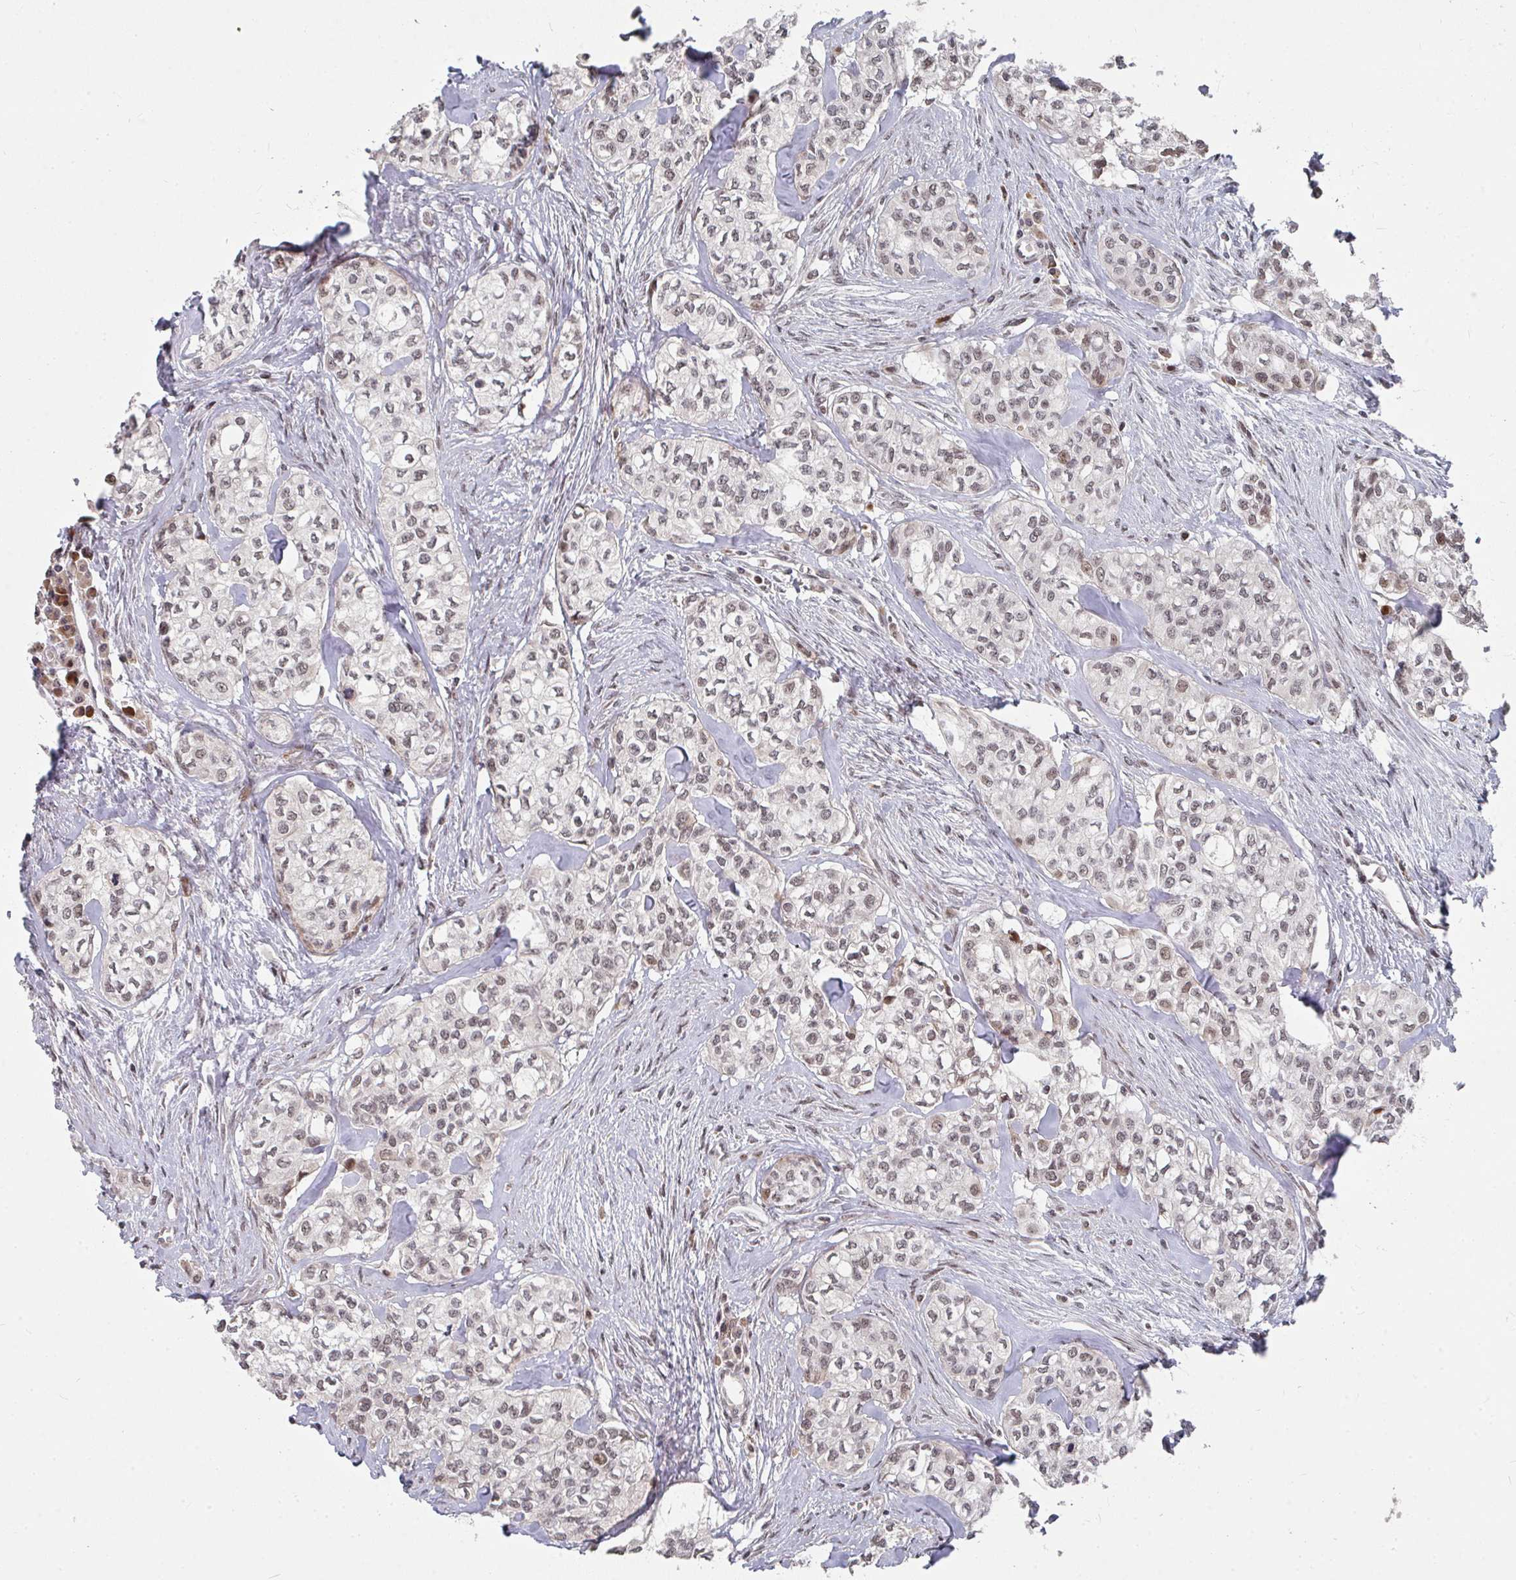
{"staining": {"intensity": "weak", "quantity": ">75%", "location": "nuclear"}, "tissue": "head and neck cancer", "cell_type": "Tumor cells", "image_type": "cancer", "snomed": [{"axis": "morphology", "description": "Adenocarcinoma, NOS"}, {"axis": "topography", "description": "Head-Neck"}], "caption": "Immunohistochemistry (DAB) staining of human head and neck adenocarcinoma shows weak nuclear protein positivity in about >75% of tumor cells. The protein of interest is shown in brown color, while the nuclei are stained blue.", "gene": "RBBP5", "patient": {"sex": "male", "age": 81}}